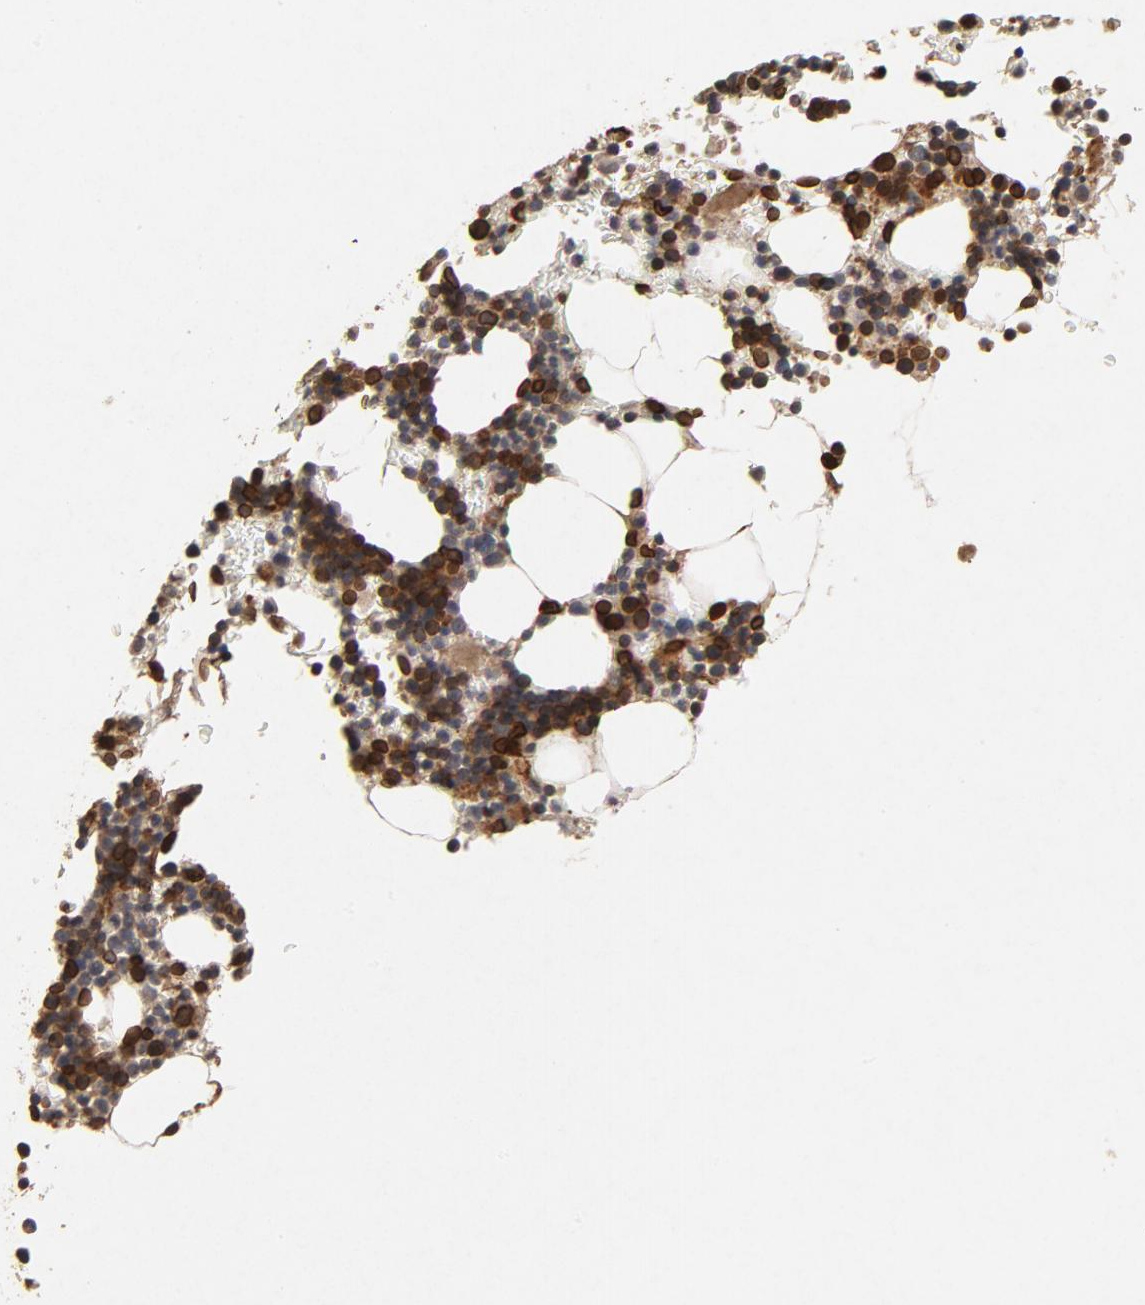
{"staining": {"intensity": "strong", "quantity": "25%-75%", "location": "cytoplasmic/membranous,nuclear"}, "tissue": "bone marrow", "cell_type": "Hematopoietic cells", "image_type": "normal", "snomed": [{"axis": "morphology", "description": "Normal tissue, NOS"}, {"axis": "topography", "description": "Bone marrow"}], "caption": "This histopathology image shows IHC staining of unremarkable bone marrow, with high strong cytoplasmic/membranous,nuclear positivity in about 25%-75% of hematopoietic cells.", "gene": "LMNA", "patient": {"sex": "female", "age": 78}}